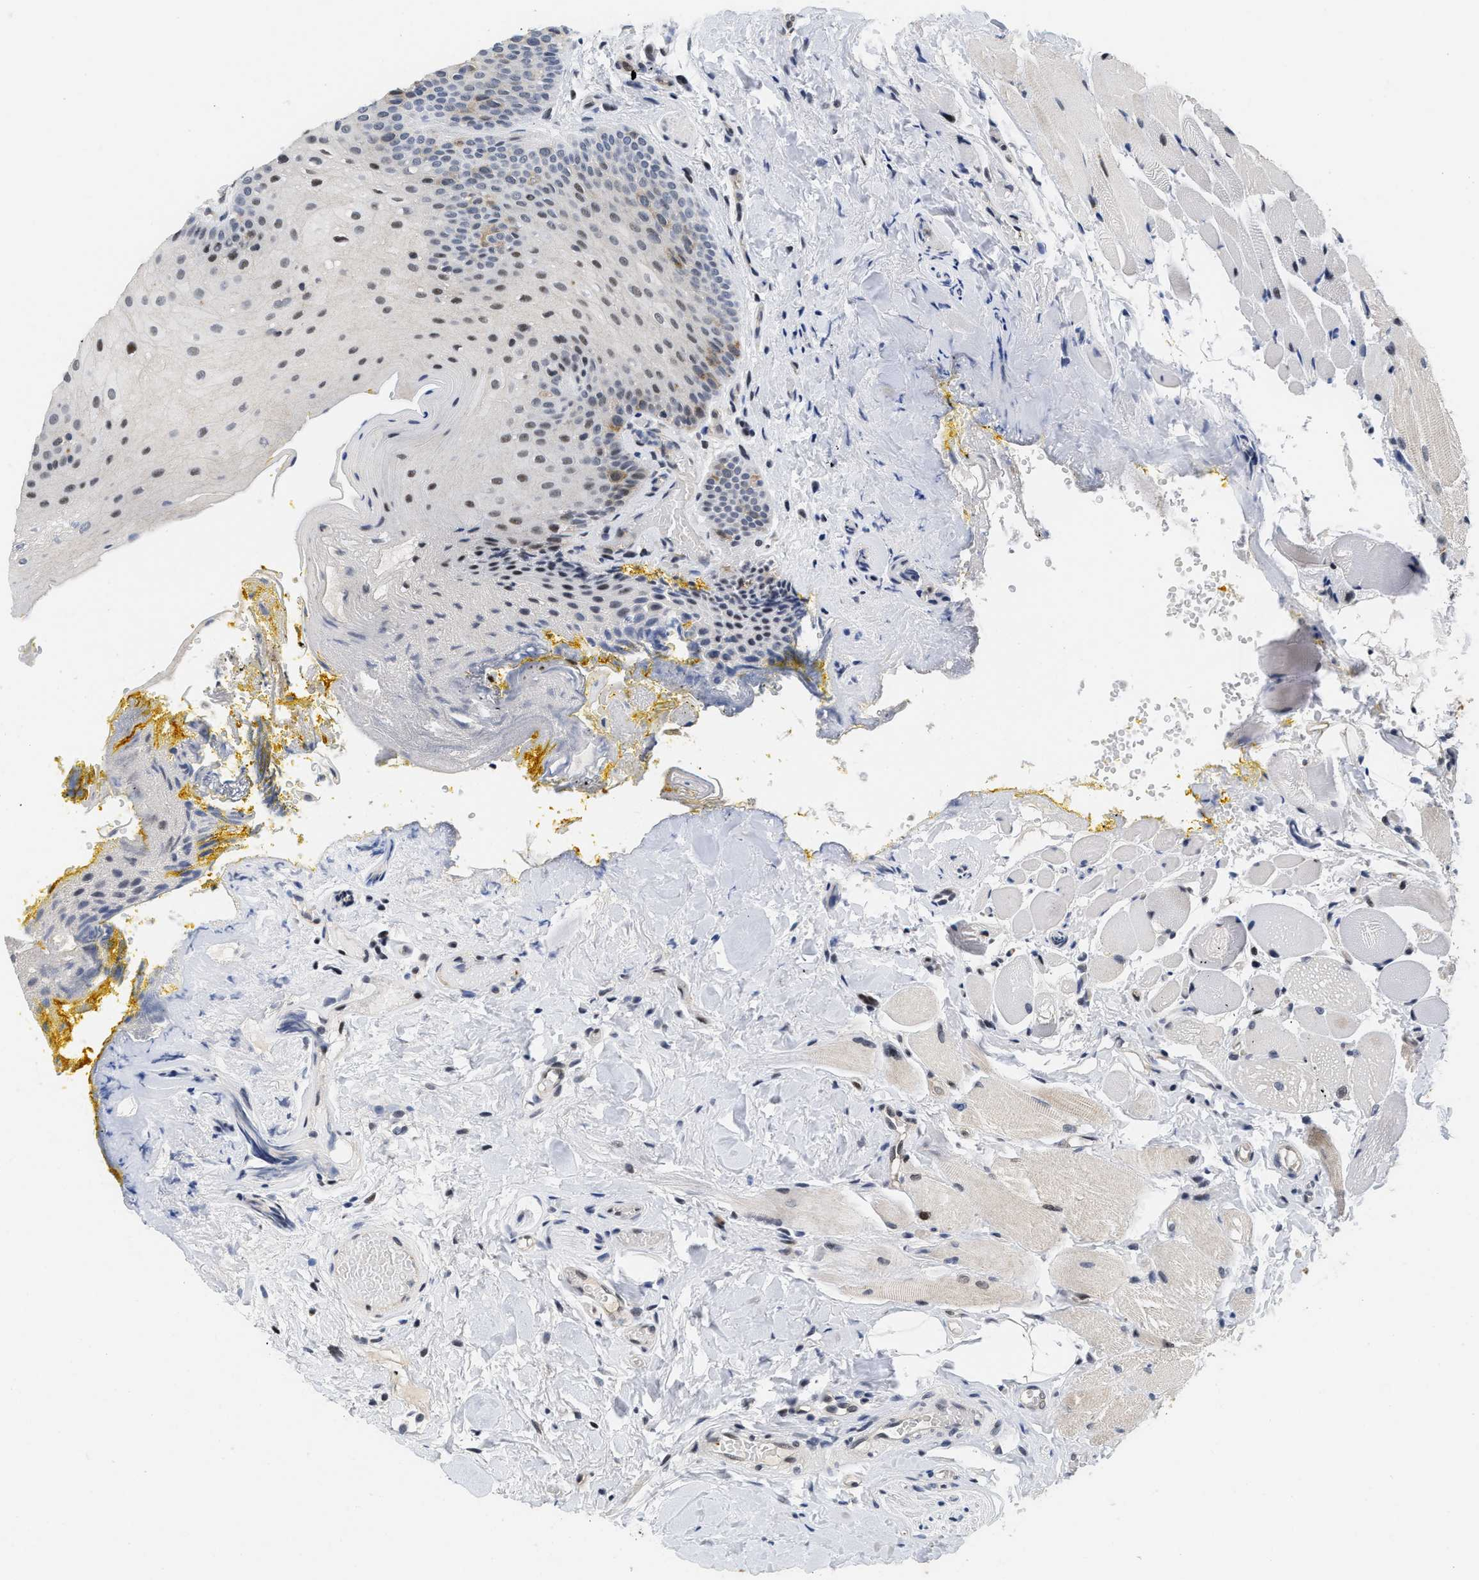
{"staining": {"intensity": "moderate", "quantity": "<25%", "location": "nuclear"}, "tissue": "oral mucosa", "cell_type": "Squamous epithelial cells", "image_type": "normal", "snomed": [{"axis": "morphology", "description": "Normal tissue, NOS"}, {"axis": "topography", "description": "Oral tissue"}], "caption": "A micrograph showing moderate nuclear expression in about <25% of squamous epithelial cells in normal oral mucosa, as visualized by brown immunohistochemical staining.", "gene": "HIF1A", "patient": {"sex": "male", "age": 54}}